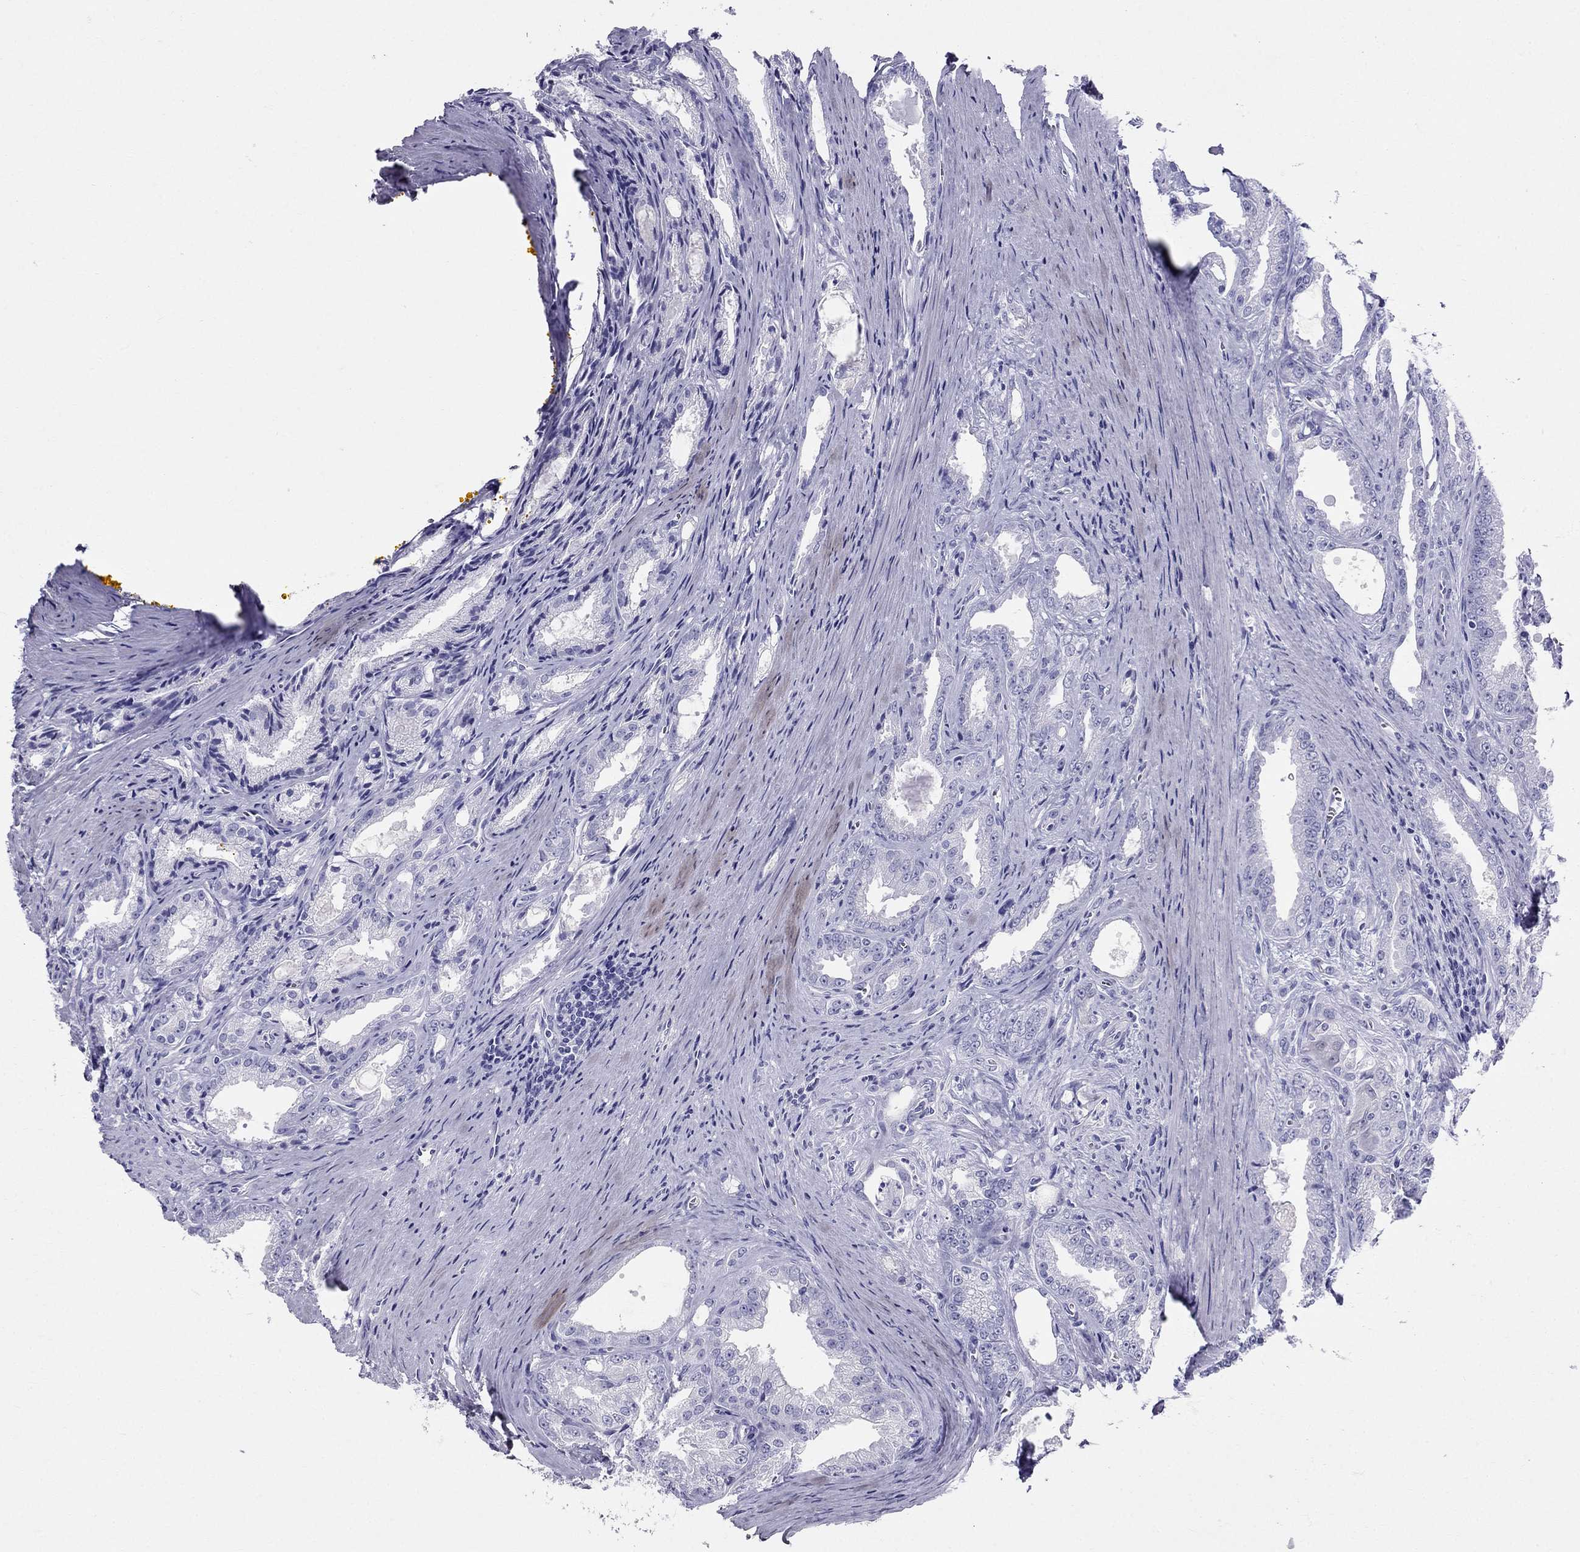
{"staining": {"intensity": "negative", "quantity": "none", "location": "none"}, "tissue": "prostate cancer", "cell_type": "Tumor cells", "image_type": "cancer", "snomed": [{"axis": "morphology", "description": "Adenocarcinoma, NOS"}, {"axis": "morphology", "description": "Adenocarcinoma, High grade"}, {"axis": "topography", "description": "Prostate"}], "caption": "The IHC photomicrograph has no significant positivity in tumor cells of prostate cancer (high-grade adenocarcinoma) tissue.", "gene": "DNAAF6", "patient": {"sex": "male", "age": 70}}